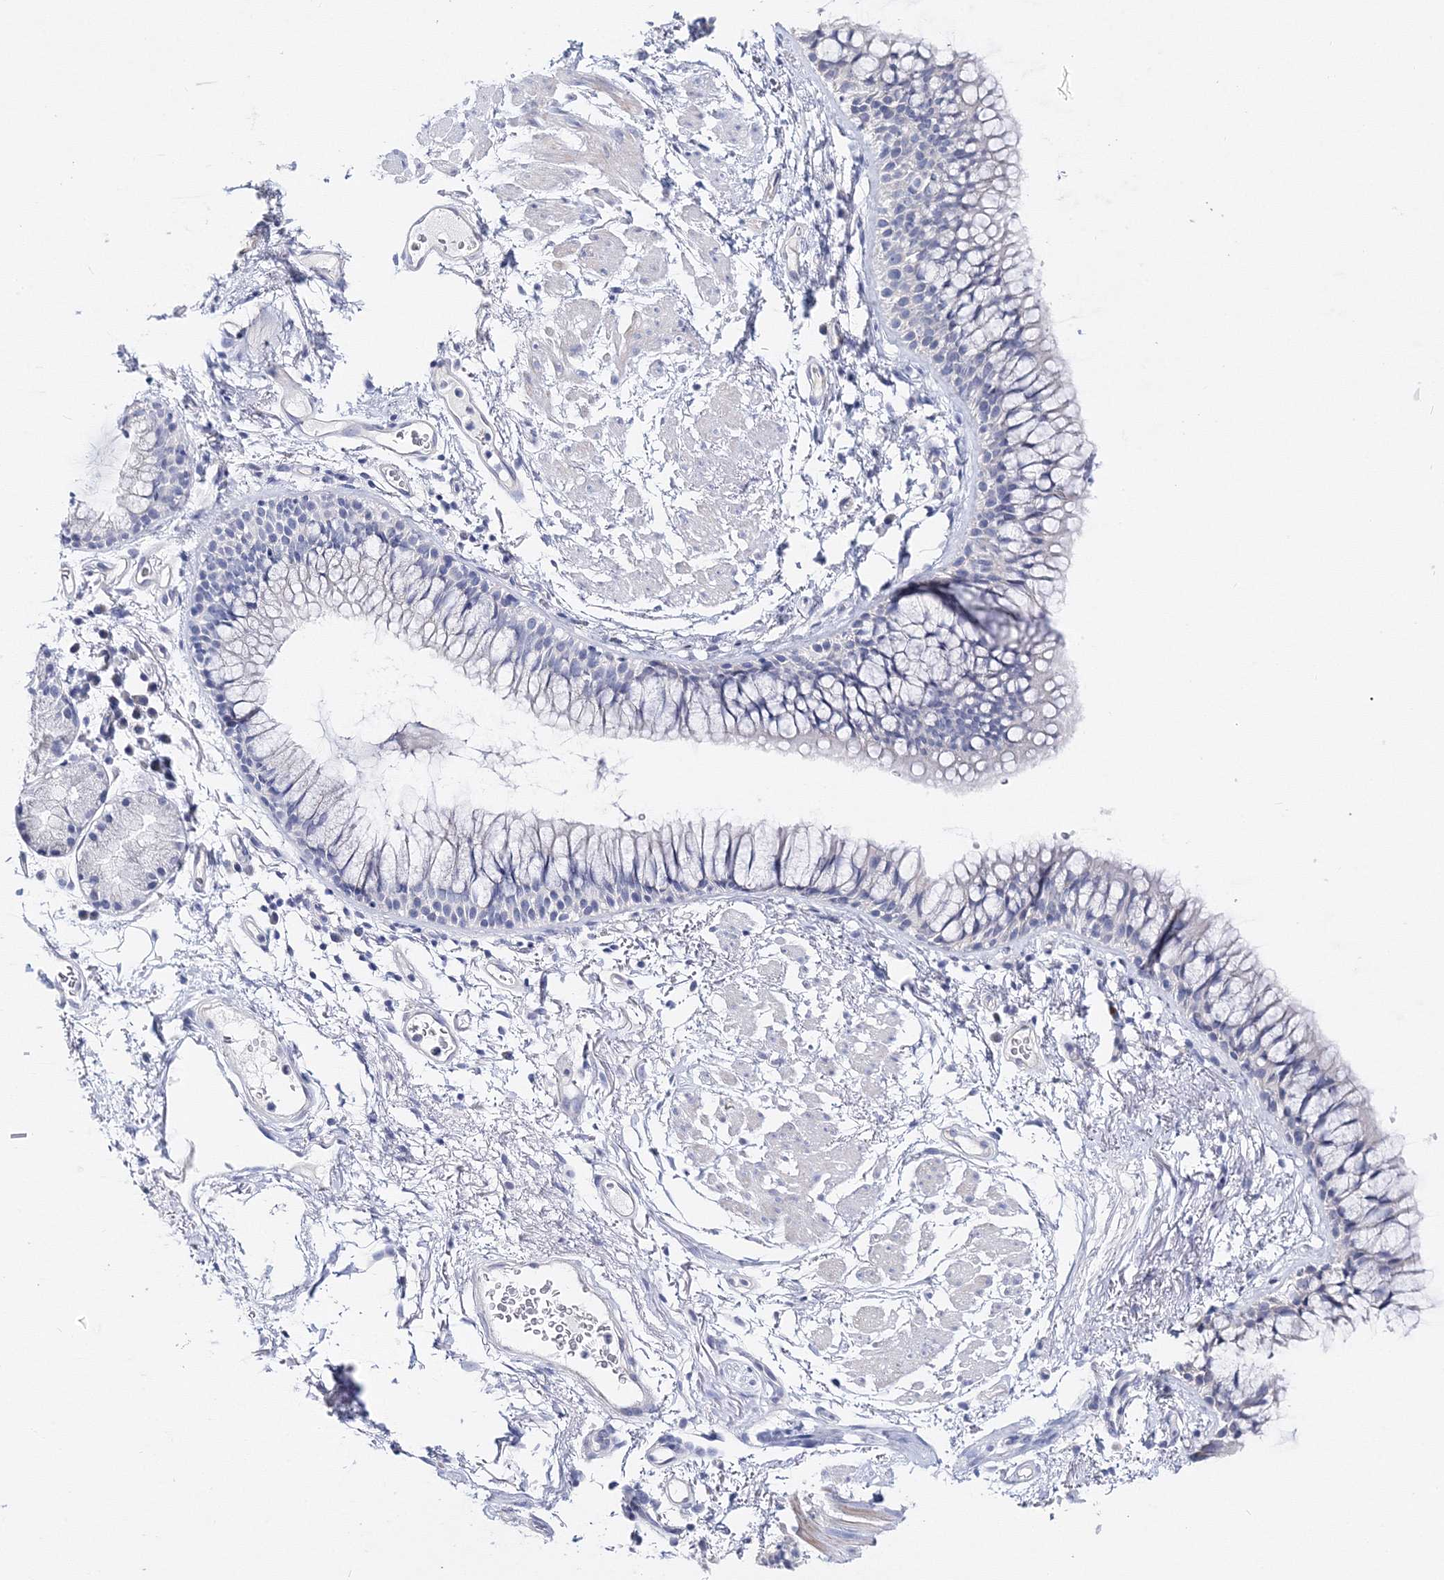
{"staining": {"intensity": "negative", "quantity": "none", "location": "none"}, "tissue": "bronchus", "cell_type": "Respiratory epithelial cells", "image_type": "normal", "snomed": [{"axis": "morphology", "description": "Normal tissue, NOS"}, {"axis": "topography", "description": "Cartilage tissue"}, {"axis": "topography", "description": "Bronchus"}], "caption": "Normal bronchus was stained to show a protein in brown. There is no significant expression in respiratory epithelial cells. The staining is performed using DAB (3,3'-diaminobenzidine) brown chromogen with nuclei counter-stained in using hematoxylin.", "gene": "MYOZ2", "patient": {"sex": "female", "age": 73}}